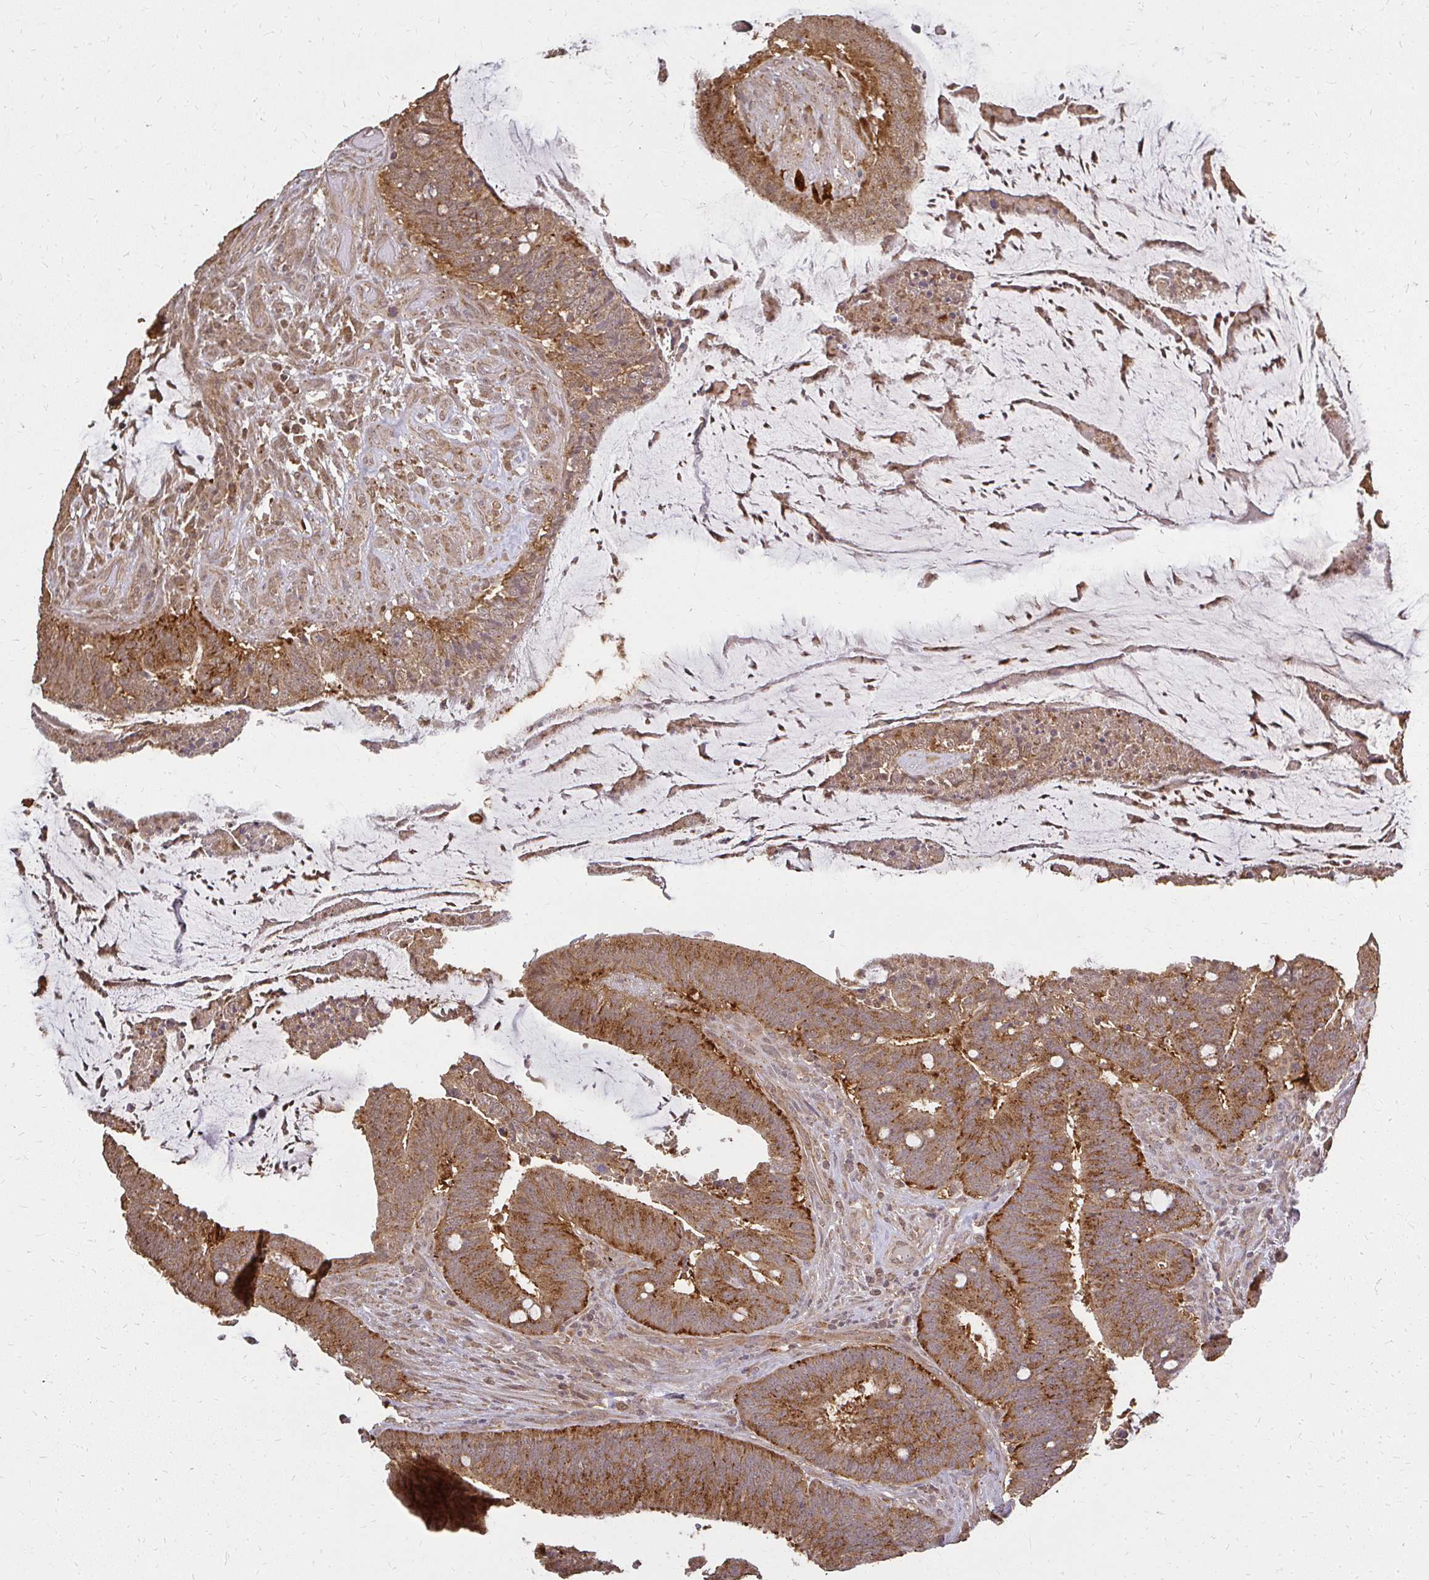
{"staining": {"intensity": "strong", "quantity": ">75%", "location": "cytoplasmic/membranous"}, "tissue": "colorectal cancer", "cell_type": "Tumor cells", "image_type": "cancer", "snomed": [{"axis": "morphology", "description": "Adenocarcinoma, NOS"}, {"axis": "topography", "description": "Colon"}], "caption": "Human colorectal adenocarcinoma stained with a protein marker reveals strong staining in tumor cells.", "gene": "LARS2", "patient": {"sex": "female", "age": 43}}